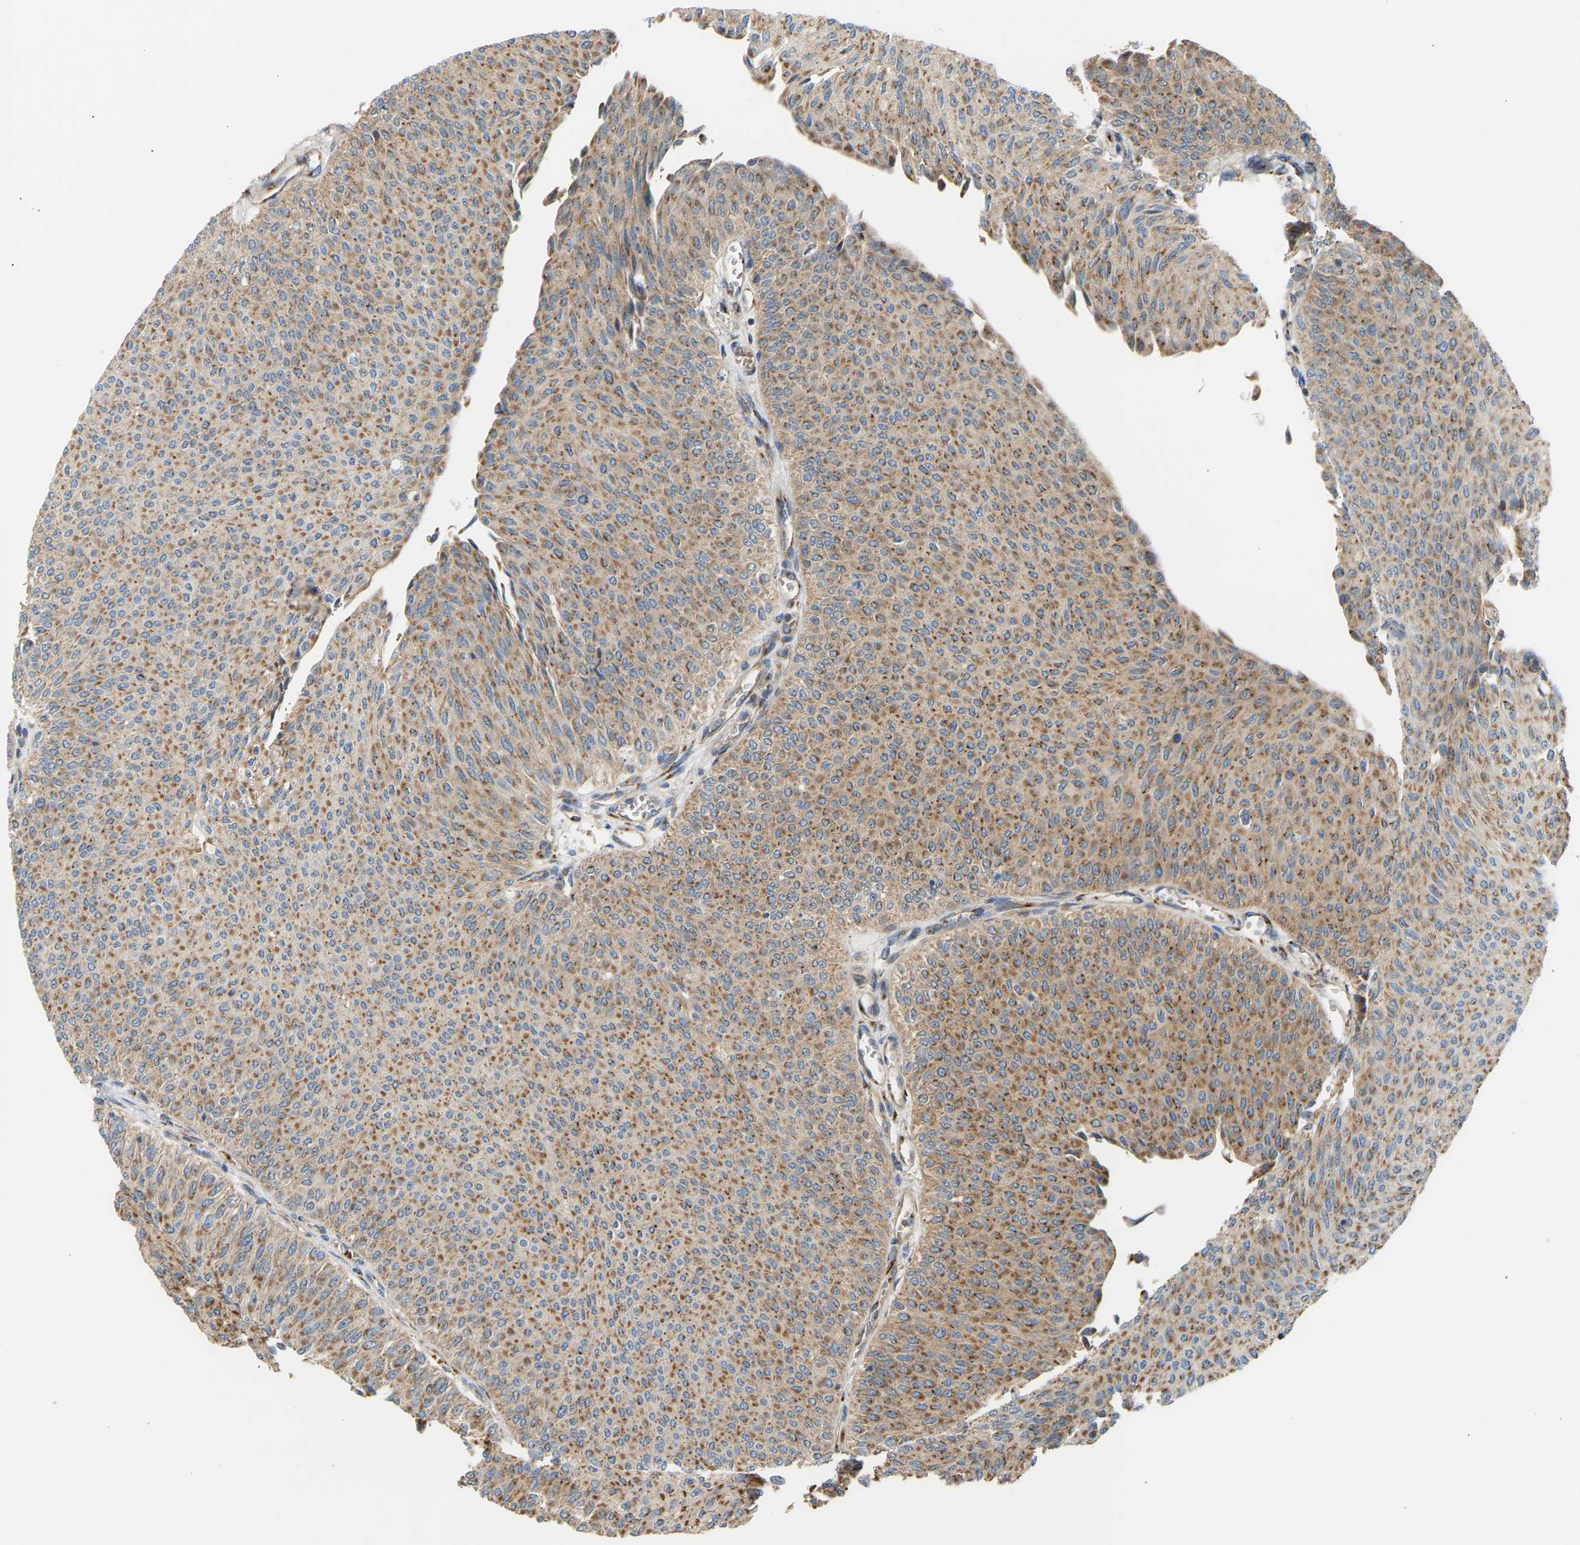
{"staining": {"intensity": "moderate", "quantity": ">75%", "location": "cytoplasmic/membranous"}, "tissue": "urothelial cancer", "cell_type": "Tumor cells", "image_type": "cancer", "snomed": [{"axis": "morphology", "description": "Urothelial carcinoma, Low grade"}, {"axis": "topography", "description": "Urinary bladder"}], "caption": "A micrograph of urothelial carcinoma (low-grade) stained for a protein exhibits moderate cytoplasmic/membranous brown staining in tumor cells.", "gene": "YIPF2", "patient": {"sex": "male", "age": 78}}